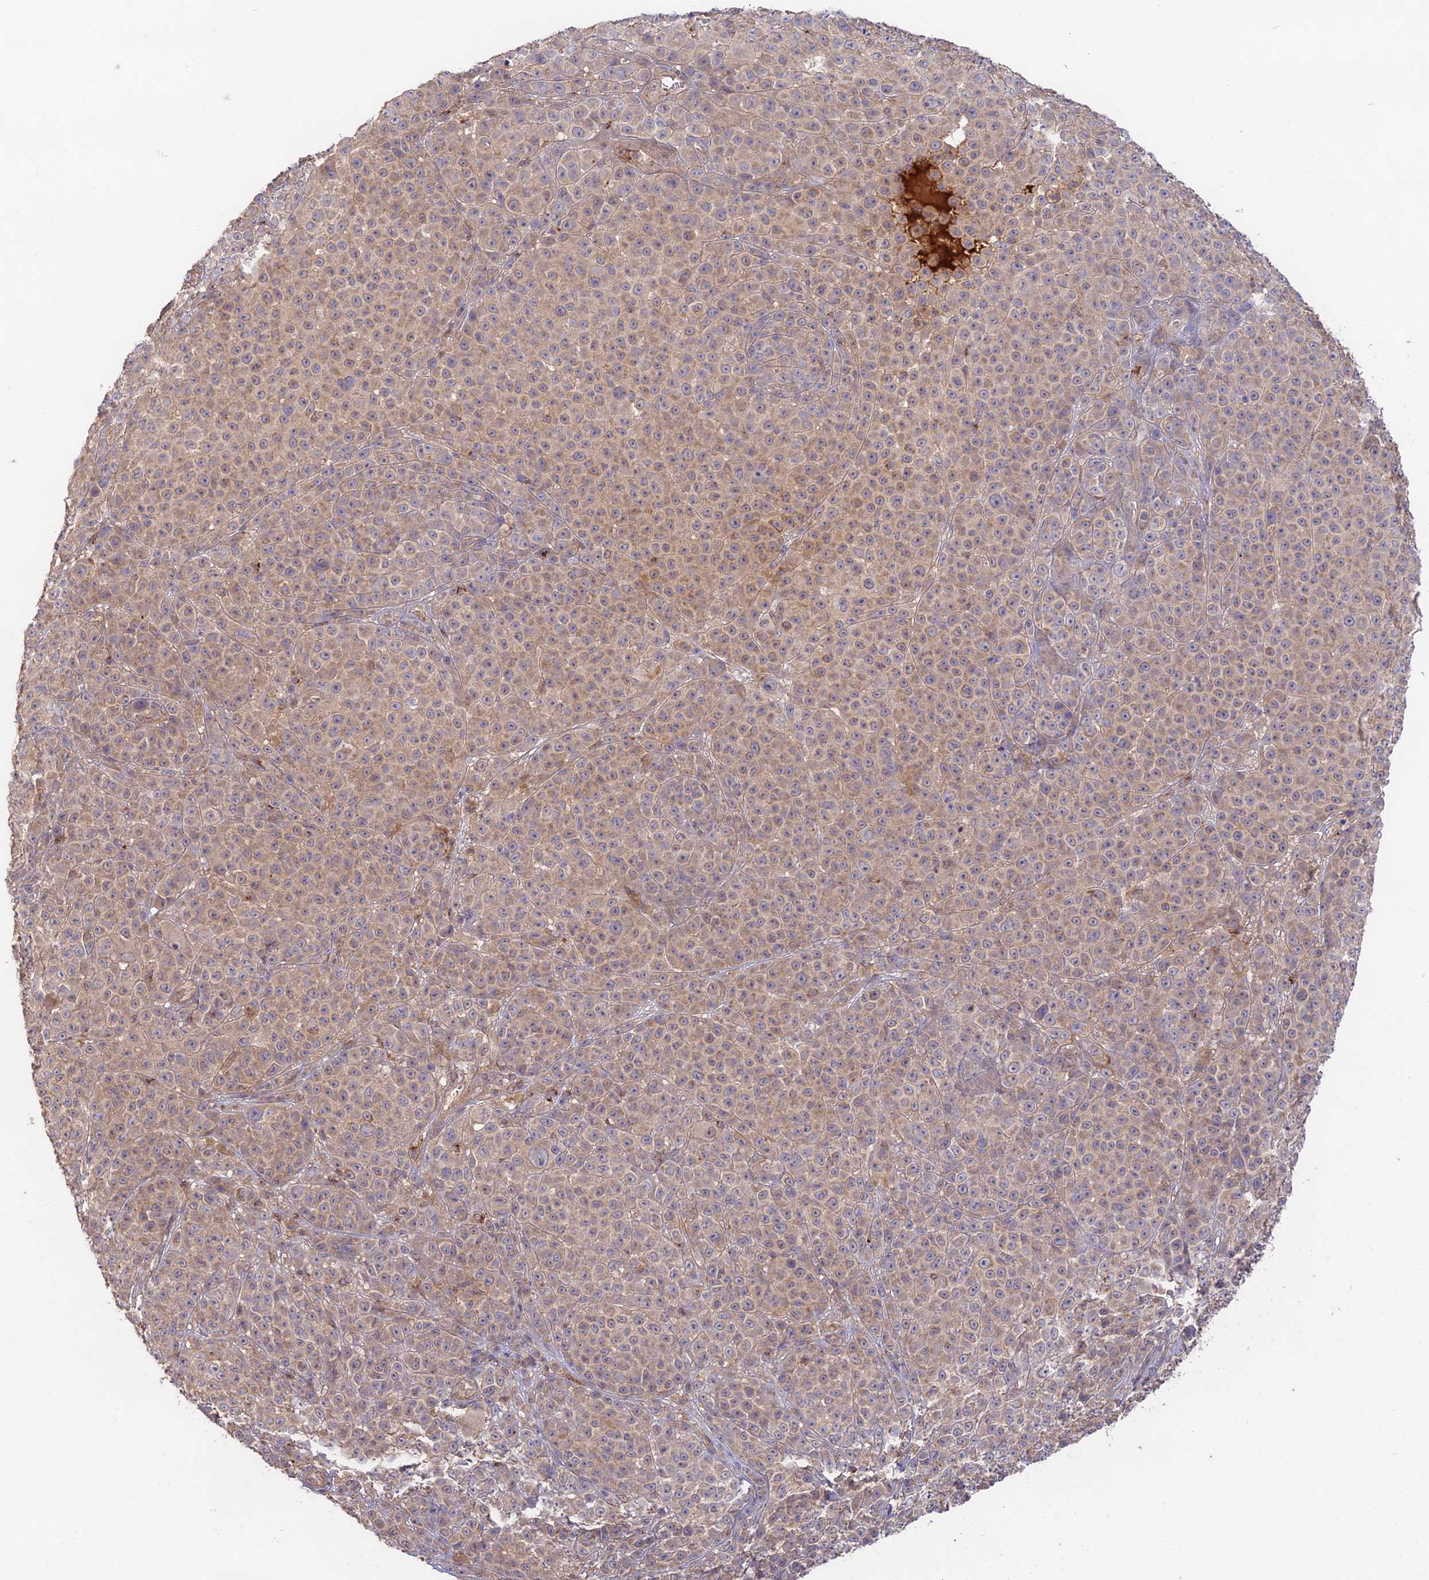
{"staining": {"intensity": "weak", "quantity": ">75%", "location": "cytoplasmic/membranous"}, "tissue": "melanoma", "cell_type": "Tumor cells", "image_type": "cancer", "snomed": [{"axis": "morphology", "description": "Malignant melanoma, NOS"}, {"axis": "topography", "description": "Skin"}], "caption": "A high-resolution photomicrograph shows immunohistochemistry (IHC) staining of melanoma, which exhibits weak cytoplasmic/membranous positivity in about >75% of tumor cells.", "gene": "CLCF1", "patient": {"sex": "female", "age": 94}}